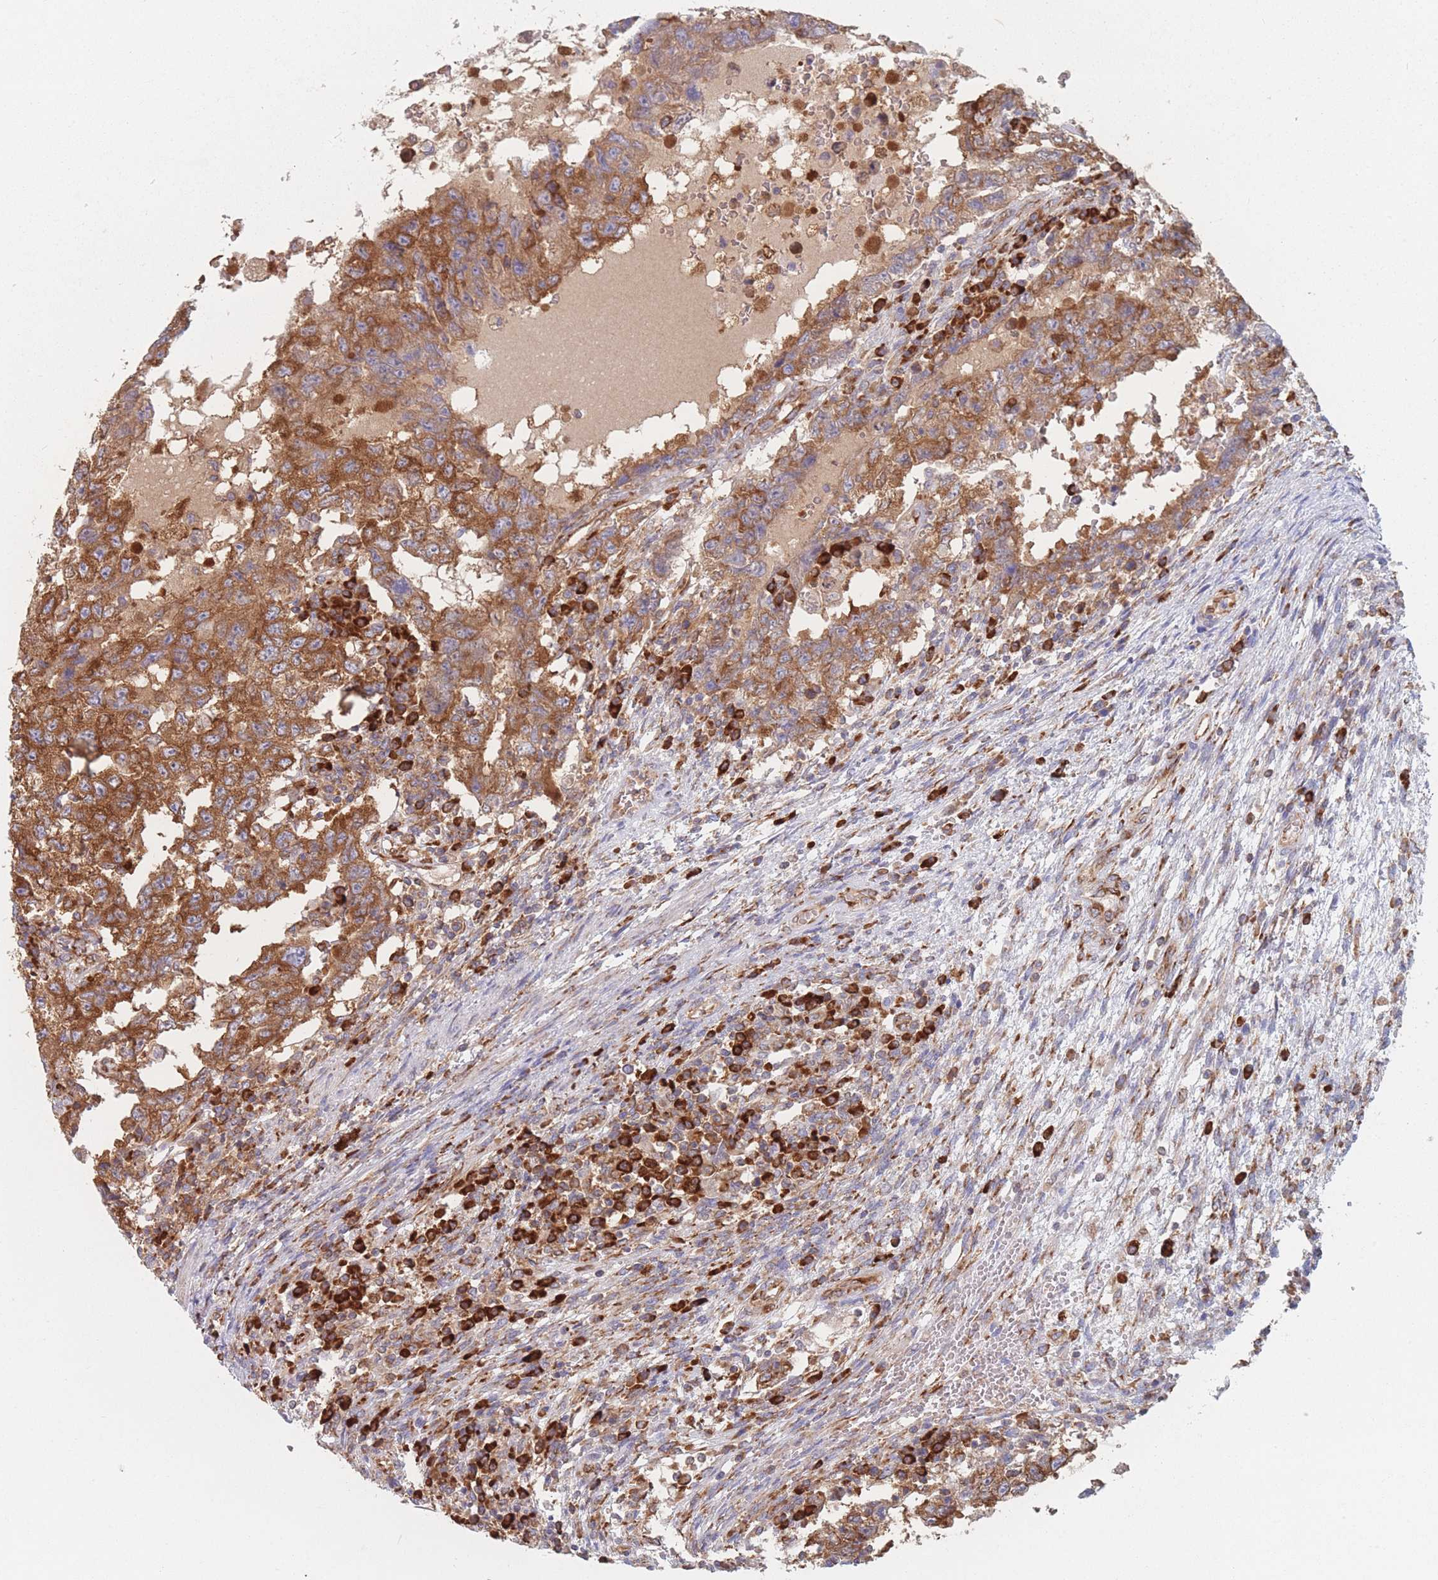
{"staining": {"intensity": "moderate", "quantity": ">75%", "location": "cytoplasmic/membranous"}, "tissue": "testis cancer", "cell_type": "Tumor cells", "image_type": "cancer", "snomed": [{"axis": "morphology", "description": "Carcinoma, Embryonal, NOS"}, {"axis": "topography", "description": "Testis"}], "caption": "DAB (3,3'-diaminobenzidine) immunohistochemical staining of human testis embryonal carcinoma exhibits moderate cytoplasmic/membranous protein positivity in about >75% of tumor cells.", "gene": "EEF1B2", "patient": {"sex": "male", "age": 26}}